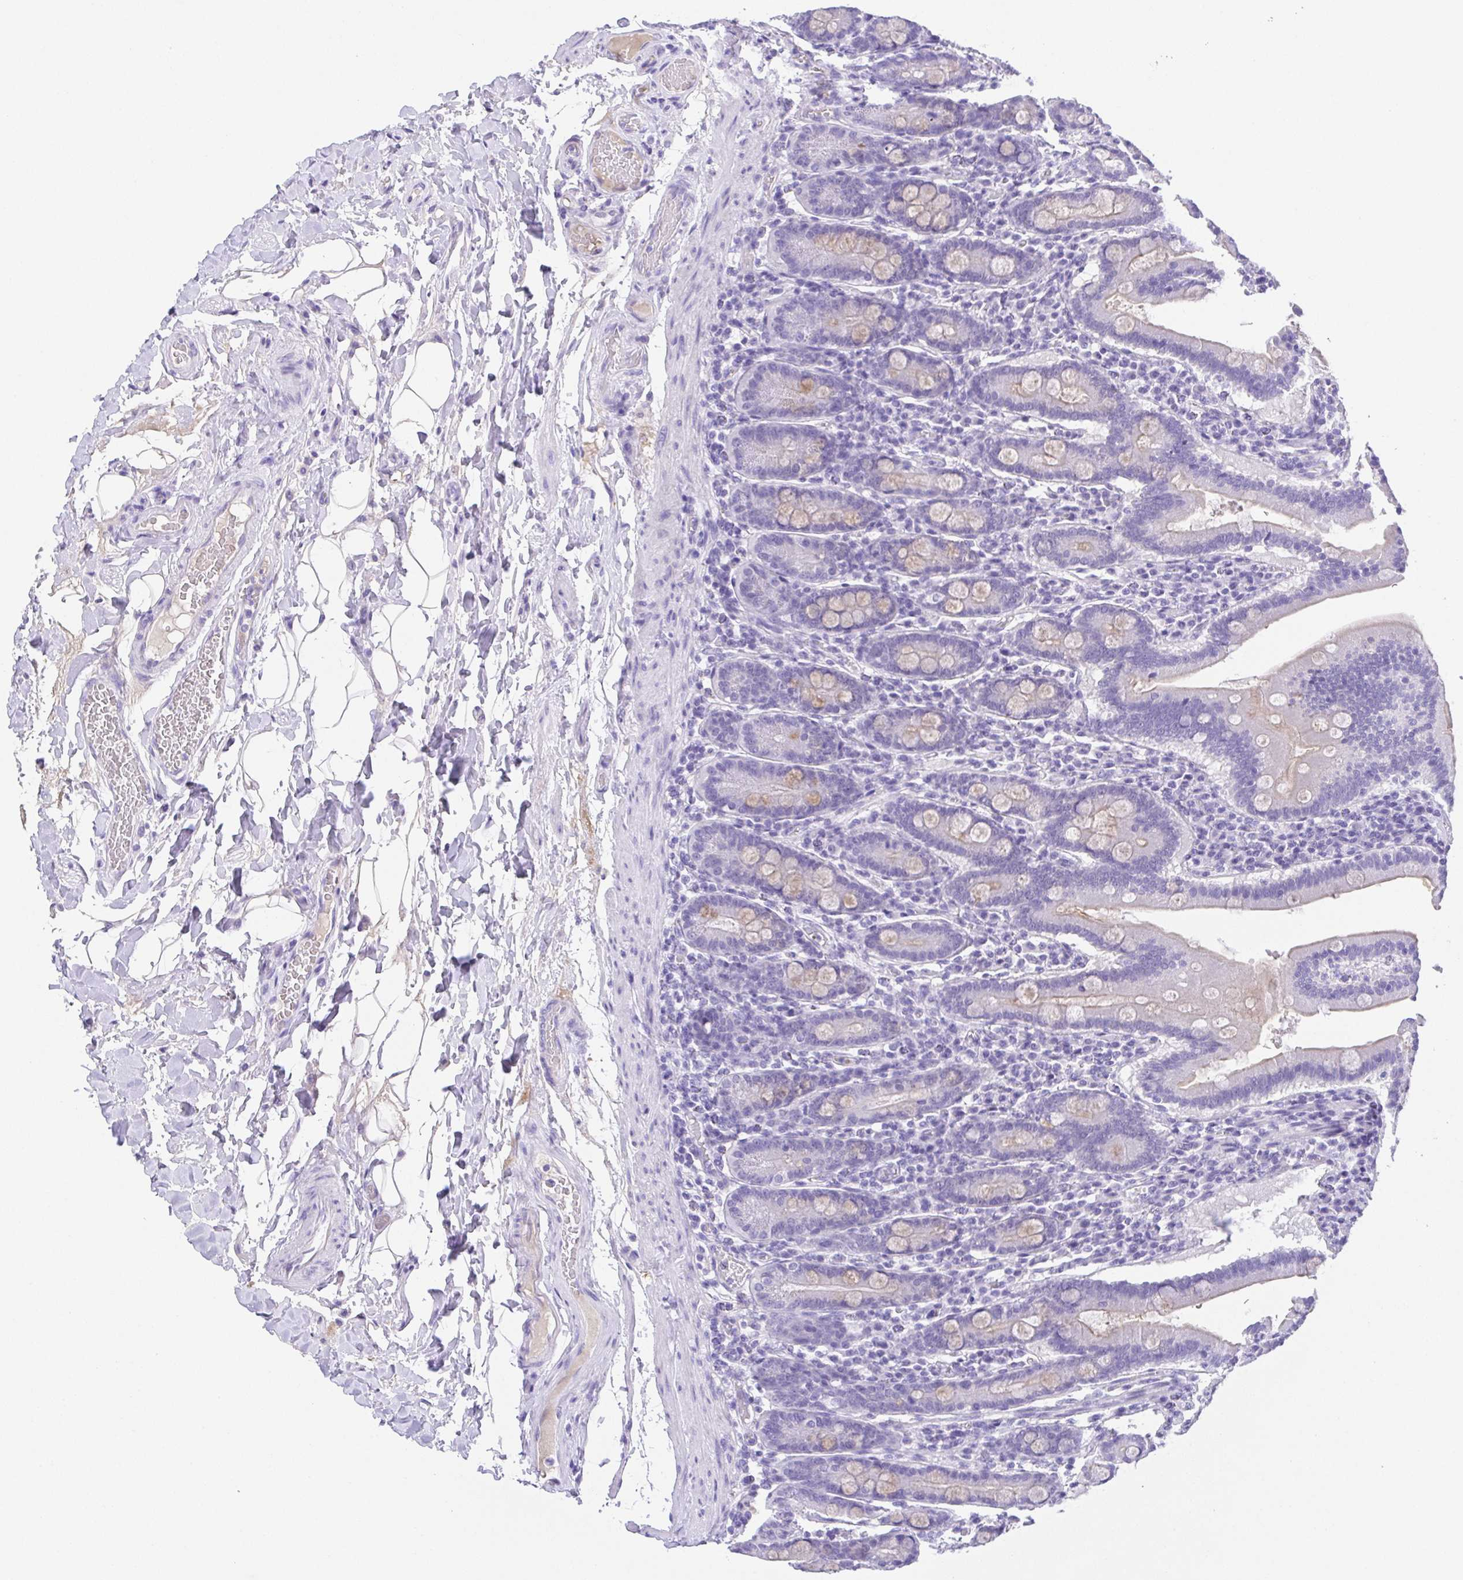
{"staining": {"intensity": "weak", "quantity": "<25%", "location": "cytoplasmic/membranous"}, "tissue": "small intestine", "cell_type": "Glandular cells", "image_type": "normal", "snomed": [{"axis": "morphology", "description": "Normal tissue, NOS"}, {"axis": "topography", "description": "Small intestine"}], "caption": "A high-resolution image shows IHC staining of unremarkable small intestine, which demonstrates no significant staining in glandular cells. The staining was performed using DAB (3,3'-diaminobenzidine) to visualize the protein expression in brown, while the nuclei were stained in blue with hematoxylin (Magnification: 20x).", "gene": "SPATA4", "patient": {"sex": "male", "age": 26}}